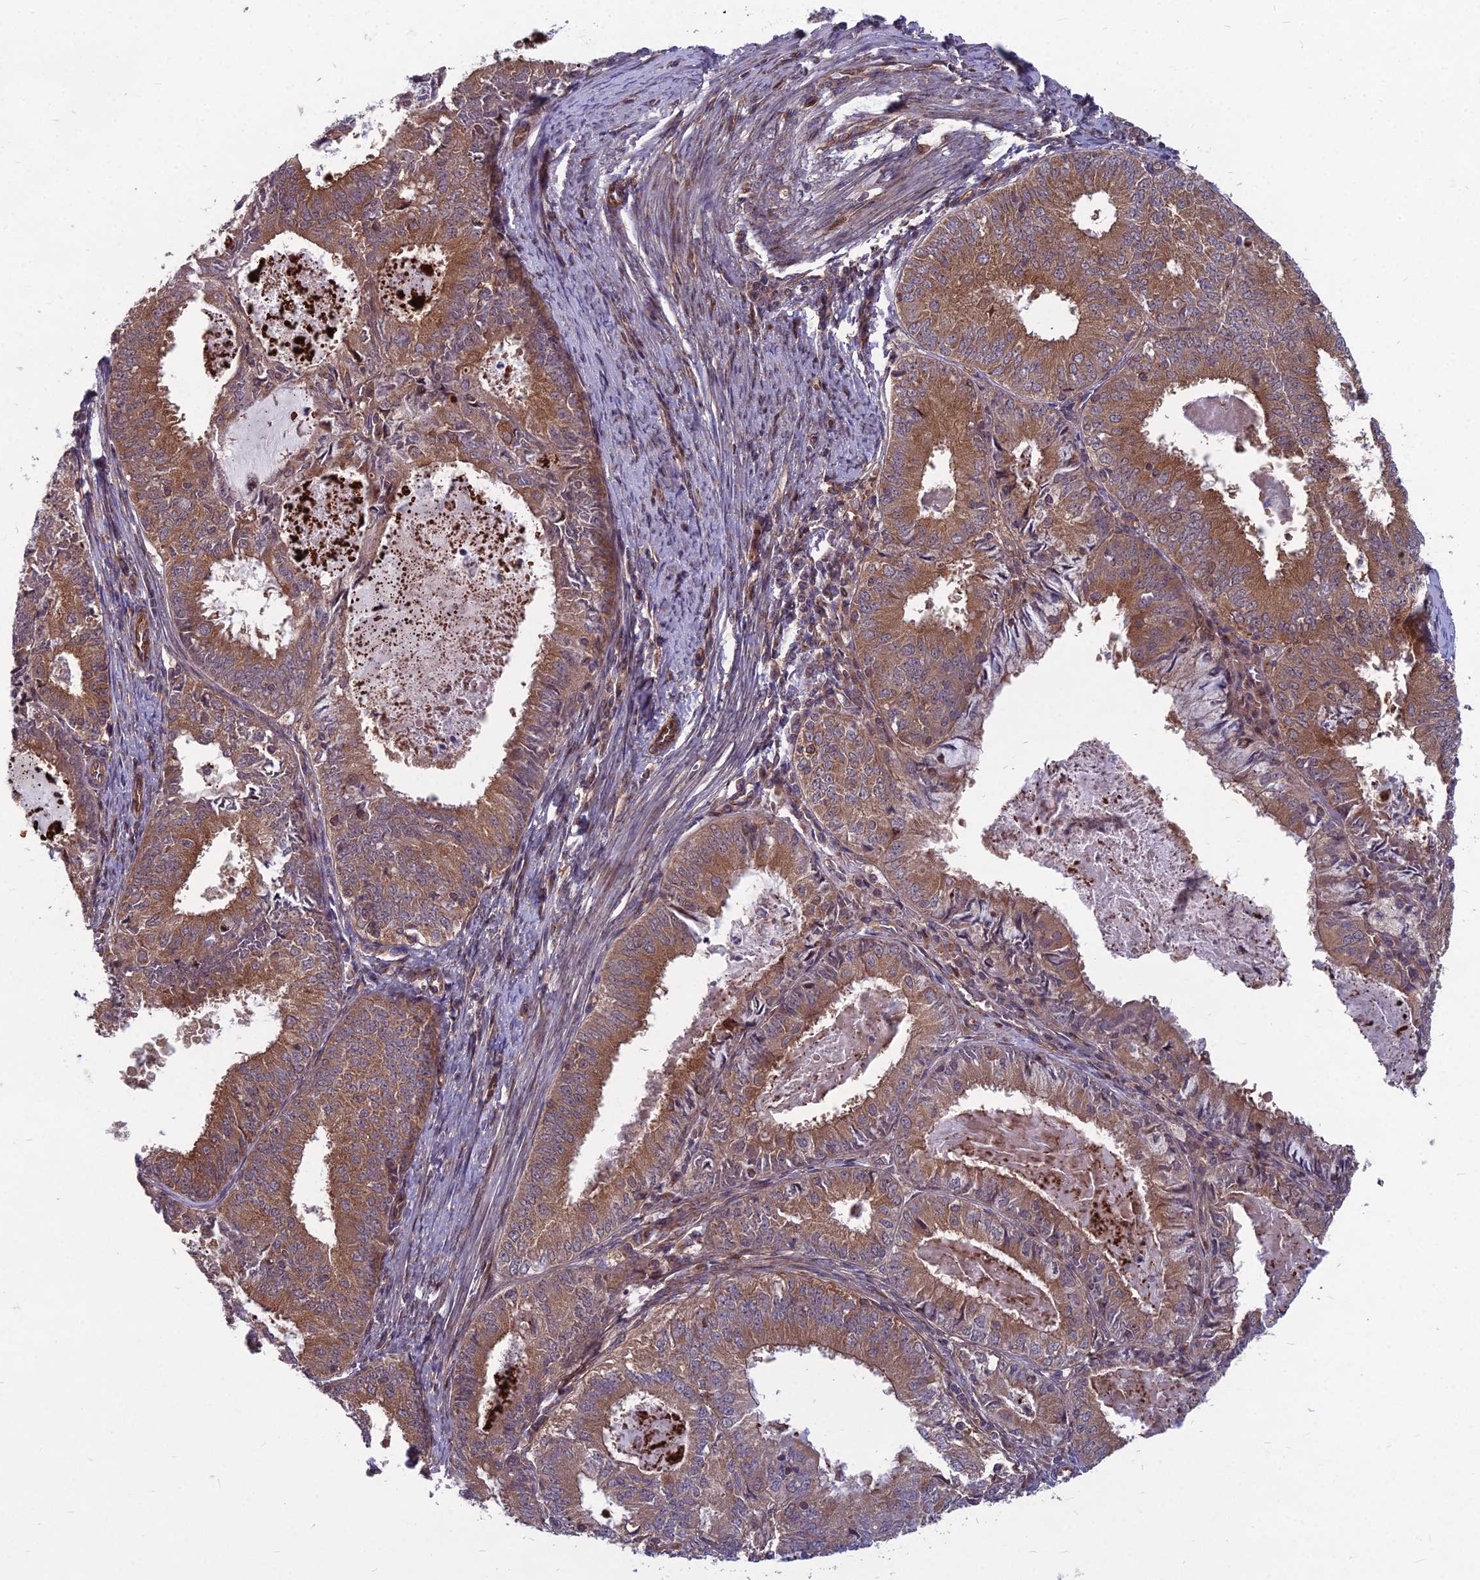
{"staining": {"intensity": "moderate", "quantity": "25%-75%", "location": "cytoplasmic/membranous"}, "tissue": "endometrial cancer", "cell_type": "Tumor cells", "image_type": "cancer", "snomed": [{"axis": "morphology", "description": "Adenocarcinoma, NOS"}, {"axis": "topography", "description": "Endometrium"}], "caption": "About 25%-75% of tumor cells in endometrial cancer exhibit moderate cytoplasmic/membranous protein positivity as visualized by brown immunohistochemical staining.", "gene": "MFSD8", "patient": {"sex": "female", "age": 57}}